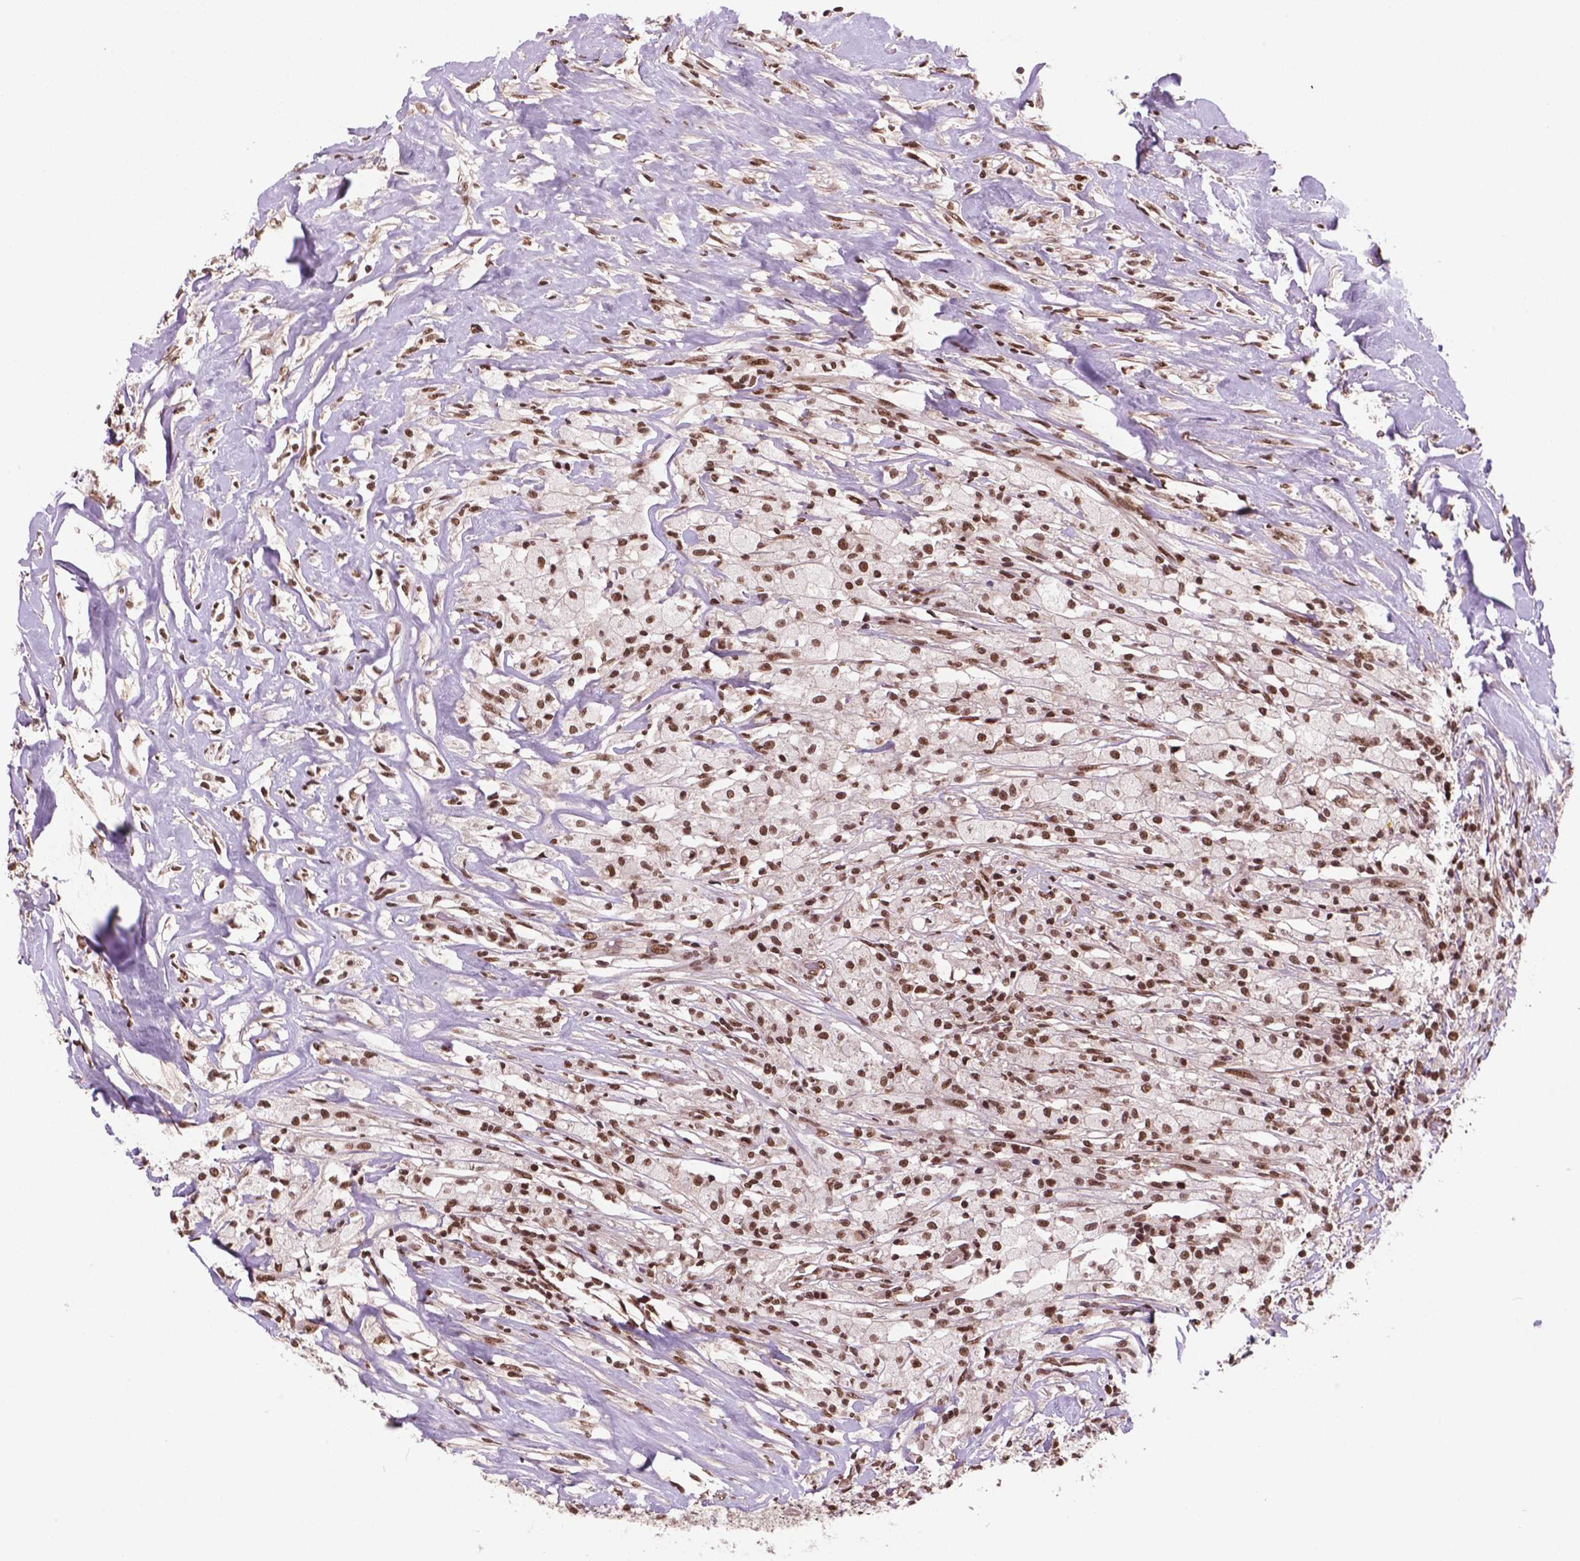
{"staining": {"intensity": "strong", "quantity": ">75%", "location": "nuclear"}, "tissue": "testis cancer", "cell_type": "Tumor cells", "image_type": "cancer", "snomed": [{"axis": "morphology", "description": "Necrosis, NOS"}, {"axis": "morphology", "description": "Carcinoma, Embryonal, NOS"}, {"axis": "topography", "description": "Testis"}], "caption": "An immunohistochemistry histopathology image of tumor tissue is shown. Protein staining in brown highlights strong nuclear positivity in testis embryonal carcinoma within tumor cells. (DAB (3,3'-diaminobenzidine) IHC with brightfield microscopy, high magnification).", "gene": "SIRT6", "patient": {"sex": "male", "age": 19}}